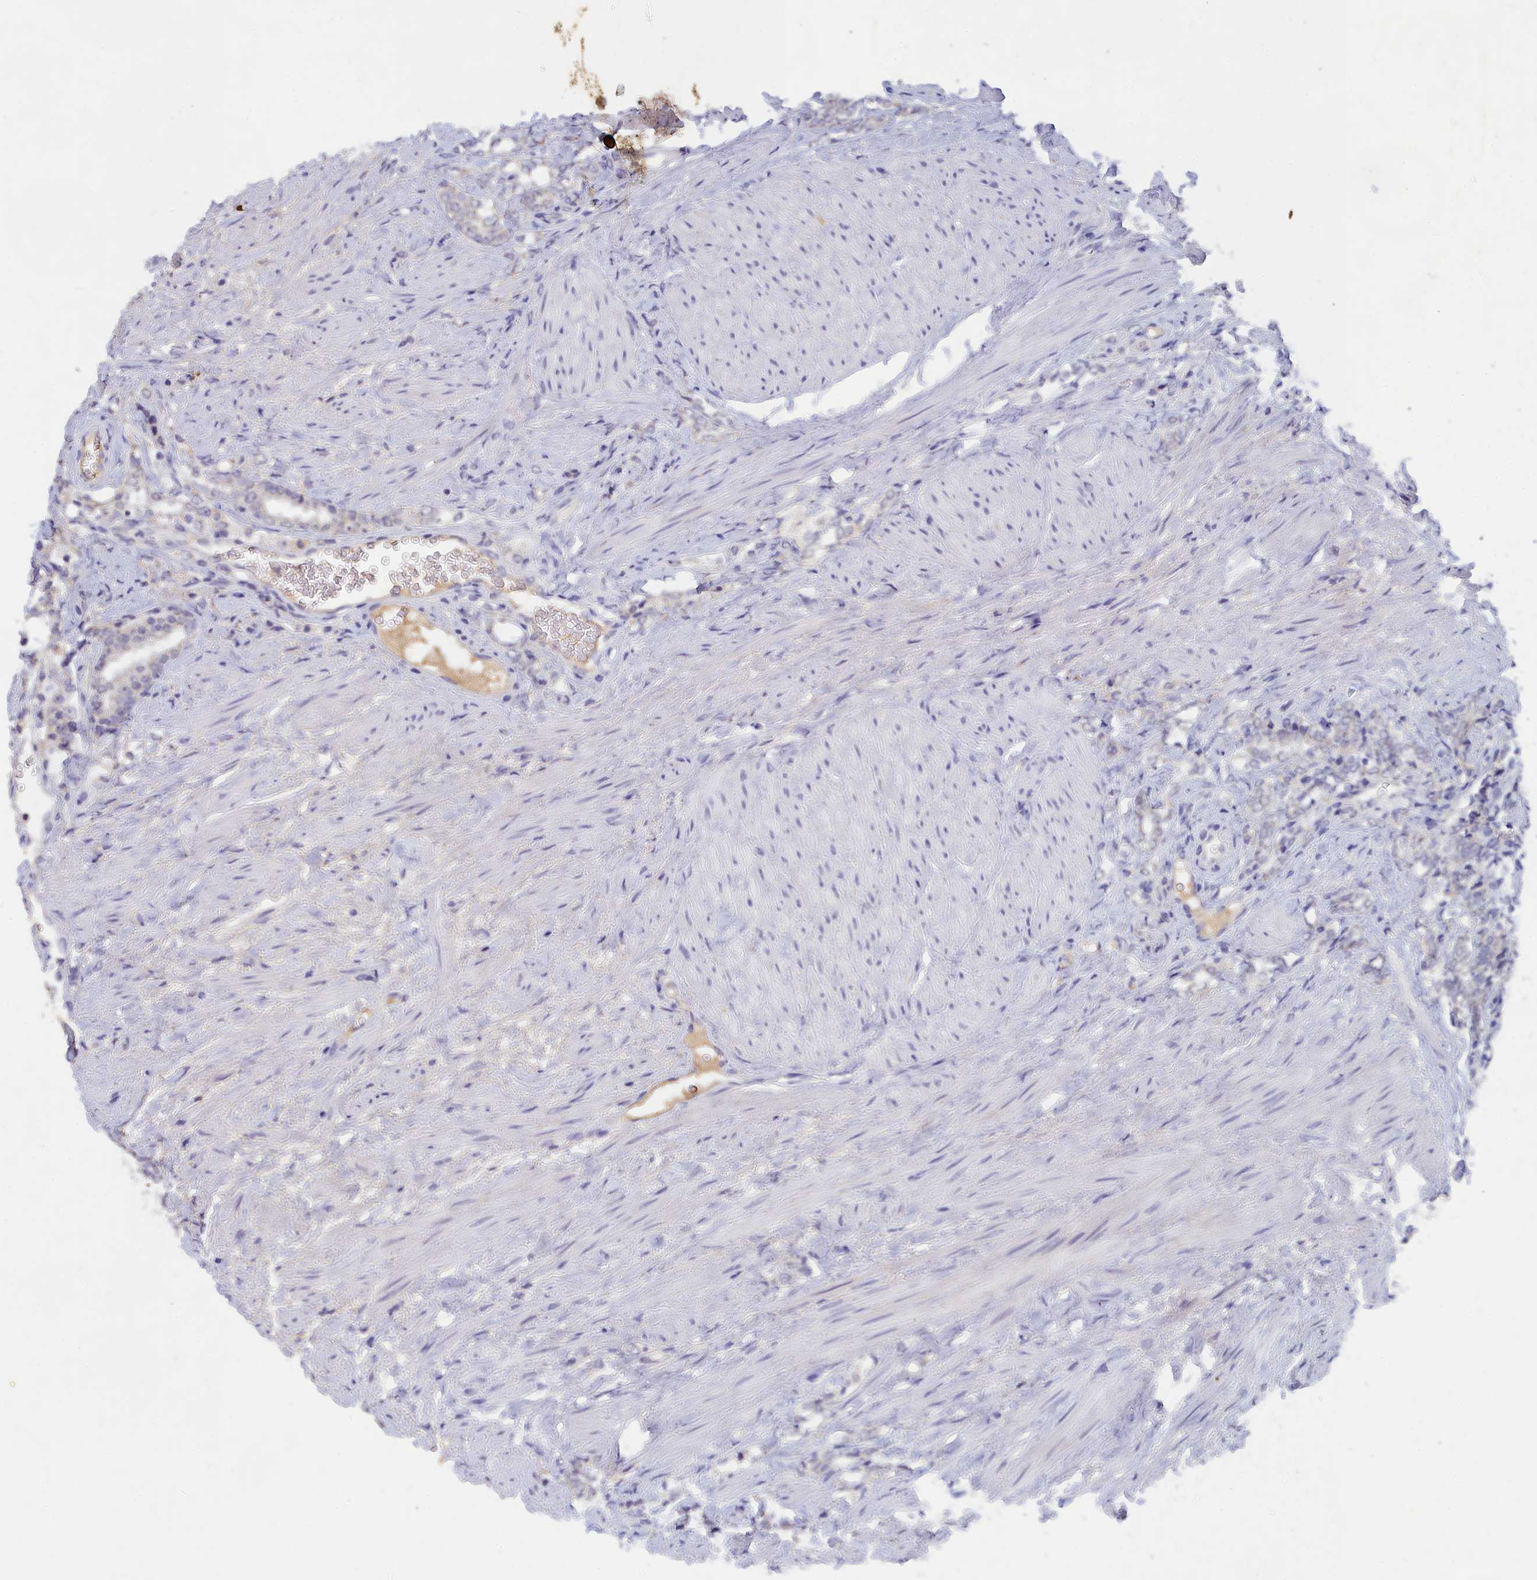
{"staining": {"intensity": "negative", "quantity": "none", "location": "none"}, "tissue": "prostate cancer", "cell_type": "Tumor cells", "image_type": "cancer", "snomed": [{"axis": "morphology", "description": "Adenocarcinoma, High grade"}, {"axis": "topography", "description": "Prostate"}], "caption": "Tumor cells are negative for brown protein staining in prostate cancer (high-grade adenocarcinoma).", "gene": "LRIF1", "patient": {"sex": "male", "age": 64}}